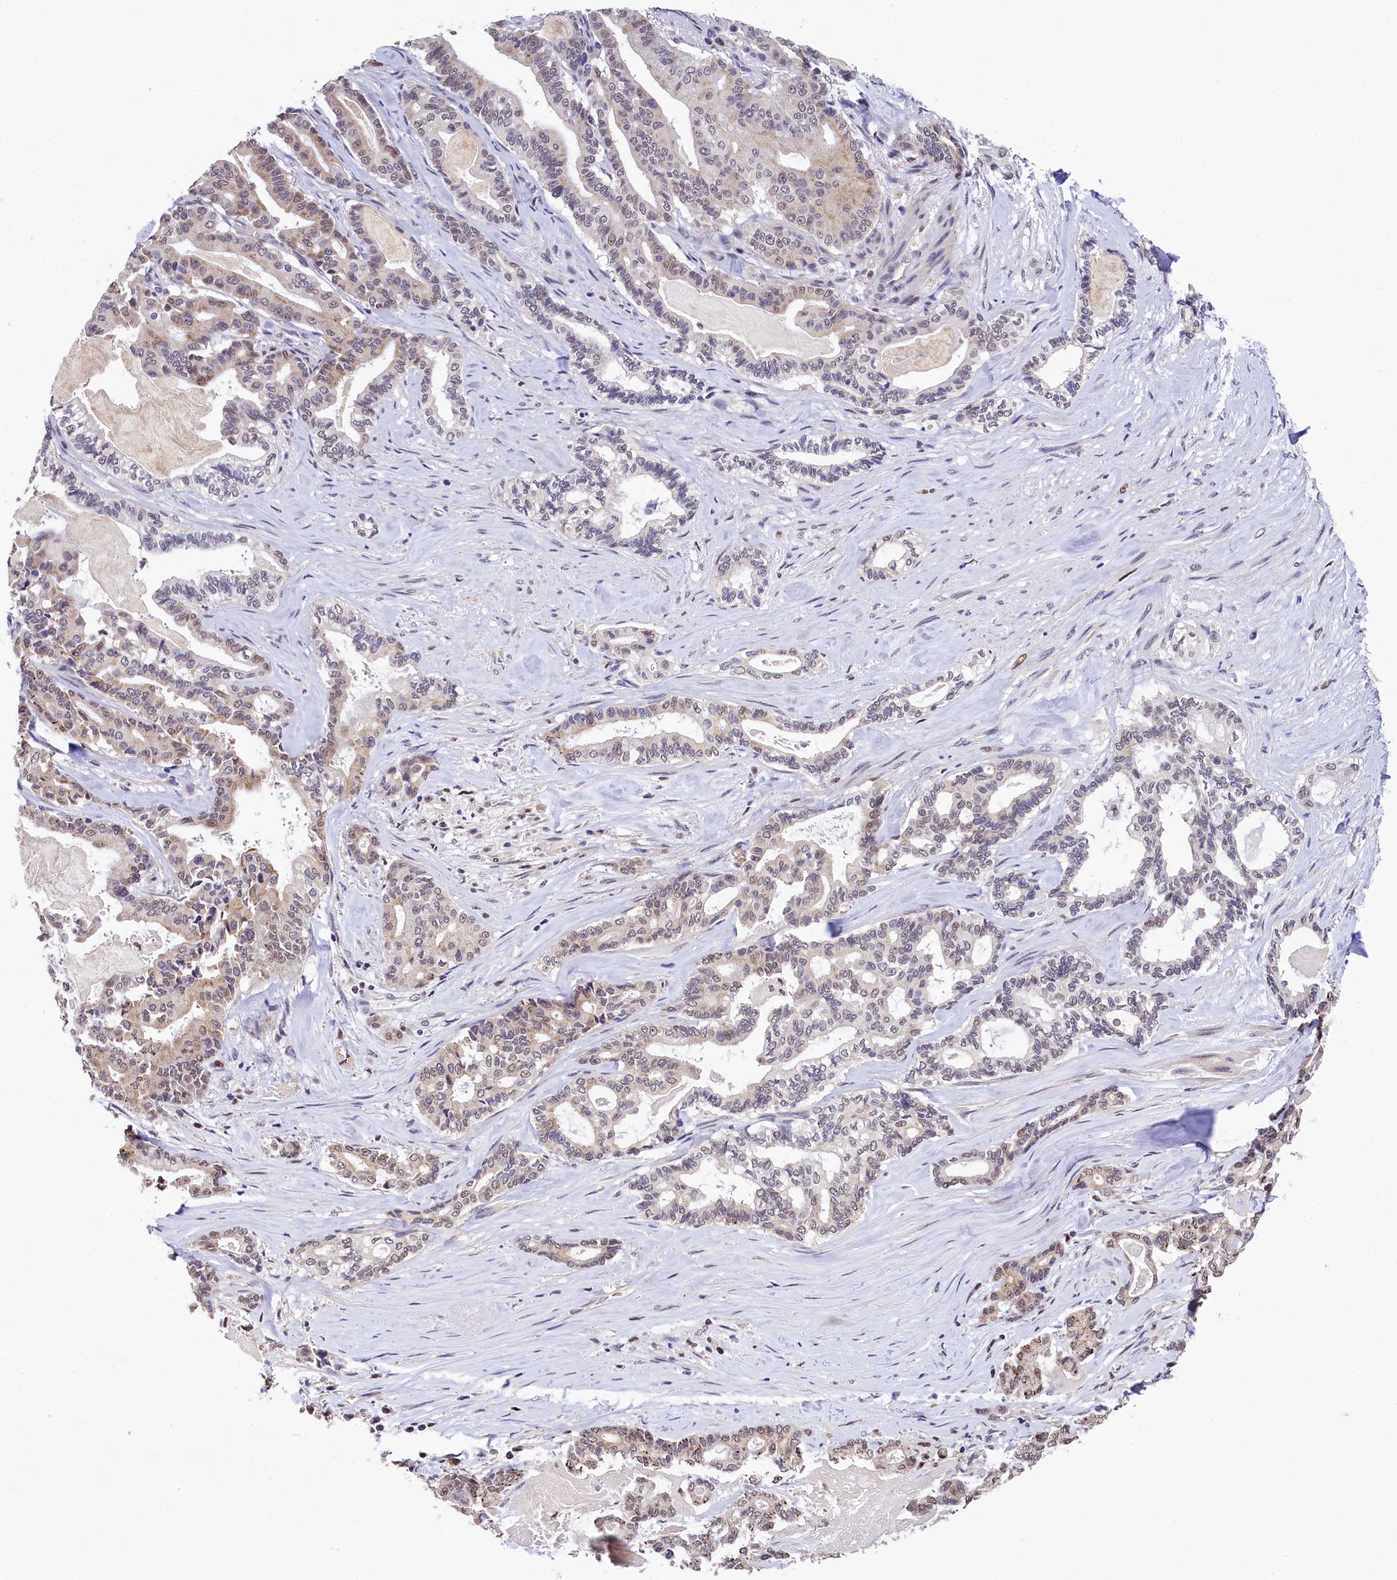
{"staining": {"intensity": "weak", "quantity": "25%-75%", "location": "cytoplasmic/membranous,nuclear"}, "tissue": "pancreatic cancer", "cell_type": "Tumor cells", "image_type": "cancer", "snomed": [{"axis": "morphology", "description": "Adenocarcinoma, NOS"}, {"axis": "topography", "description": "Pancreas"}], "caption": "Adenocarcinoma (pancreatic) stained with a protein marker reveals weak staining in tumor cells.", "gene": "HECTD4", "patient": {"sex": "male", "age": 63}}